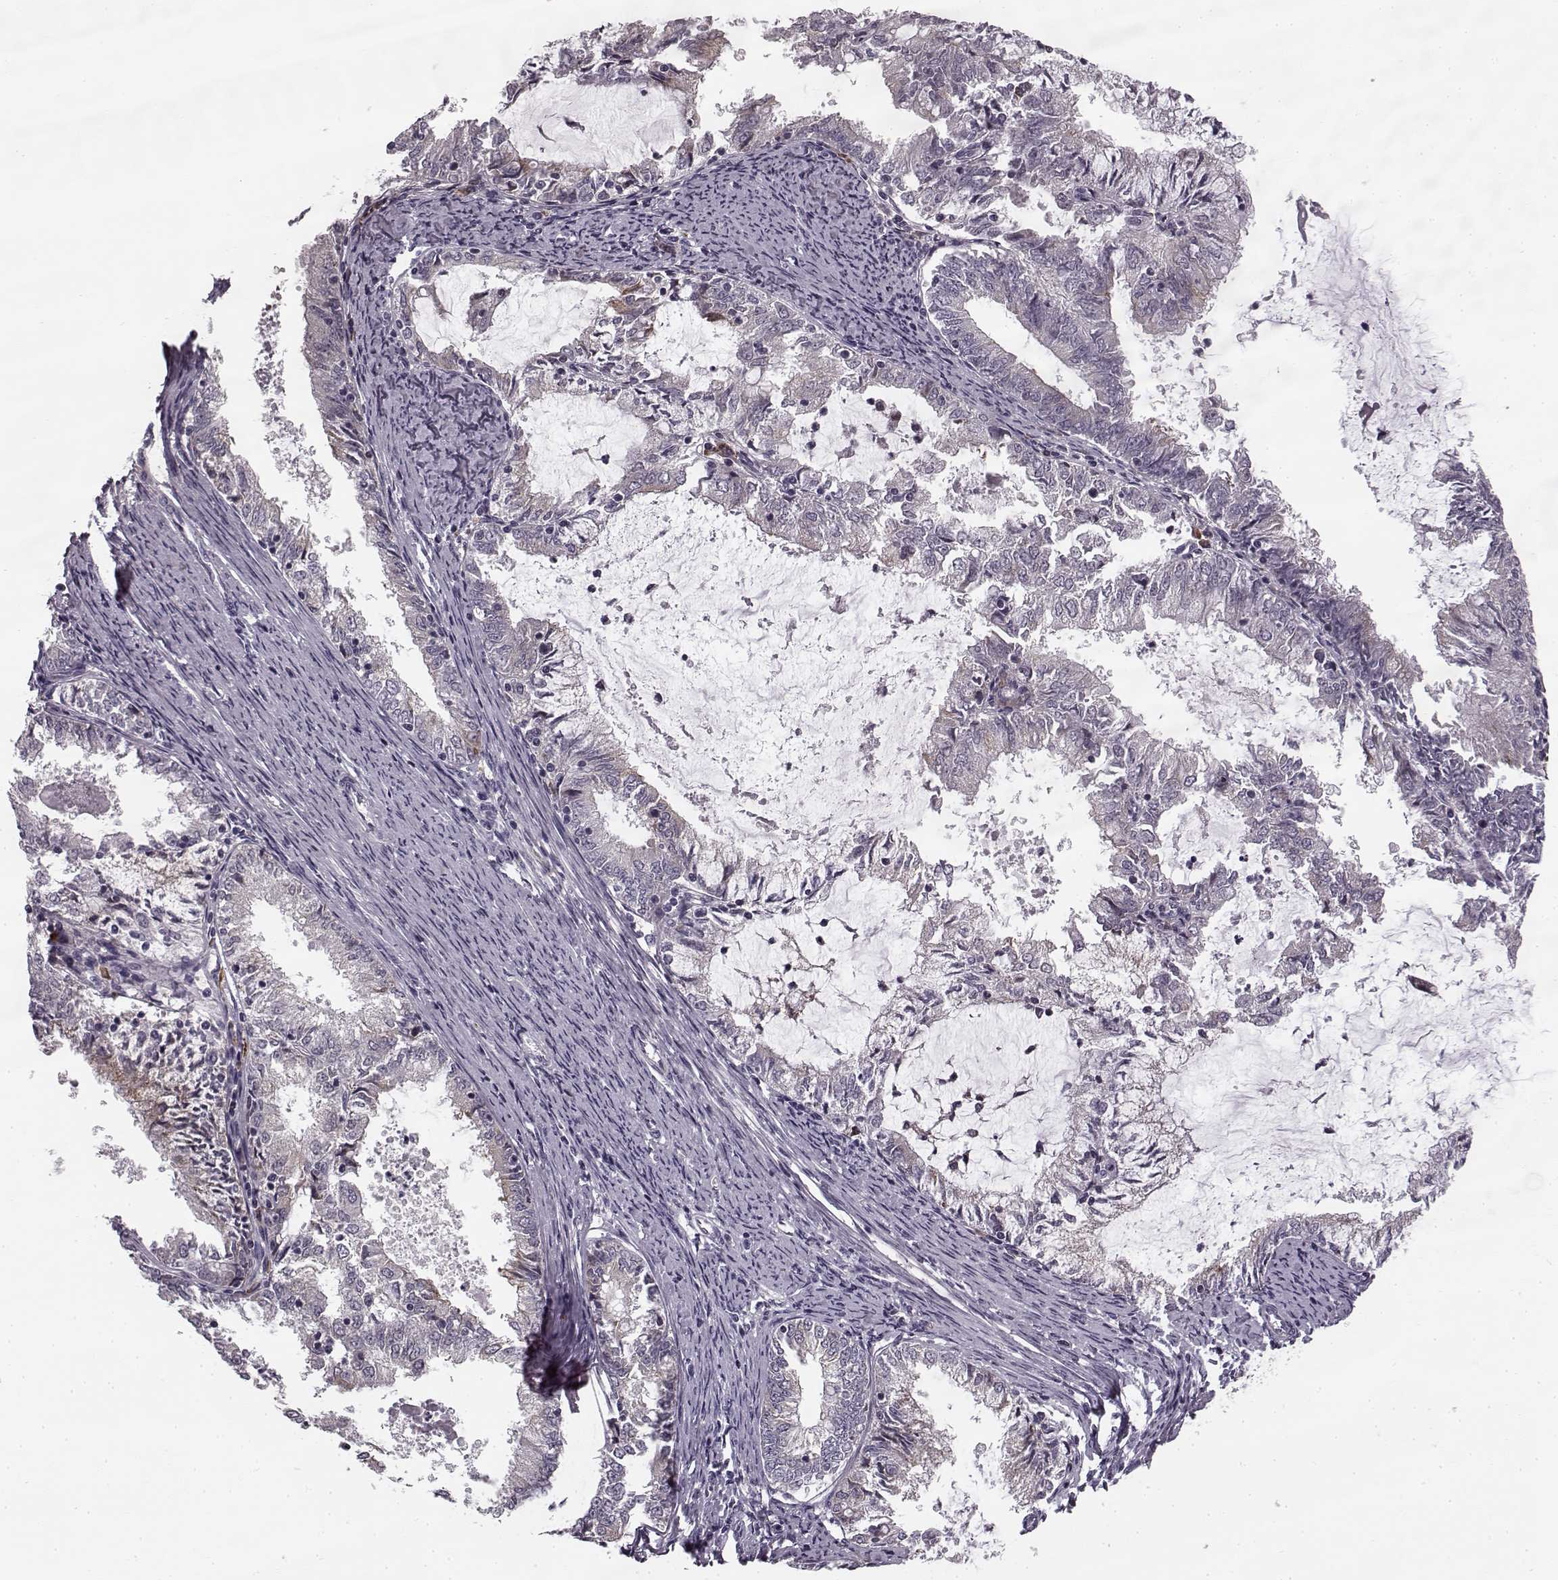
{"staining": {"intensity": "negative", "quantity": "none", "location": "none"}, "tissue": "endometrial cancer", "cell_type": "Tumor cells", "image_type": "cancer", "snomed": [{"axis": "morphology", "description": "Adenocarcinoma, NOS"}, {"axis": "topography", "description": "Endometrium"}], "caption": "The histopathology image demonstrates no significant positivity in tumor cells of adenocarcinoma (endometrial).", "gene": "FAM234B", "patient": {"sex": "female", "age": 57}}